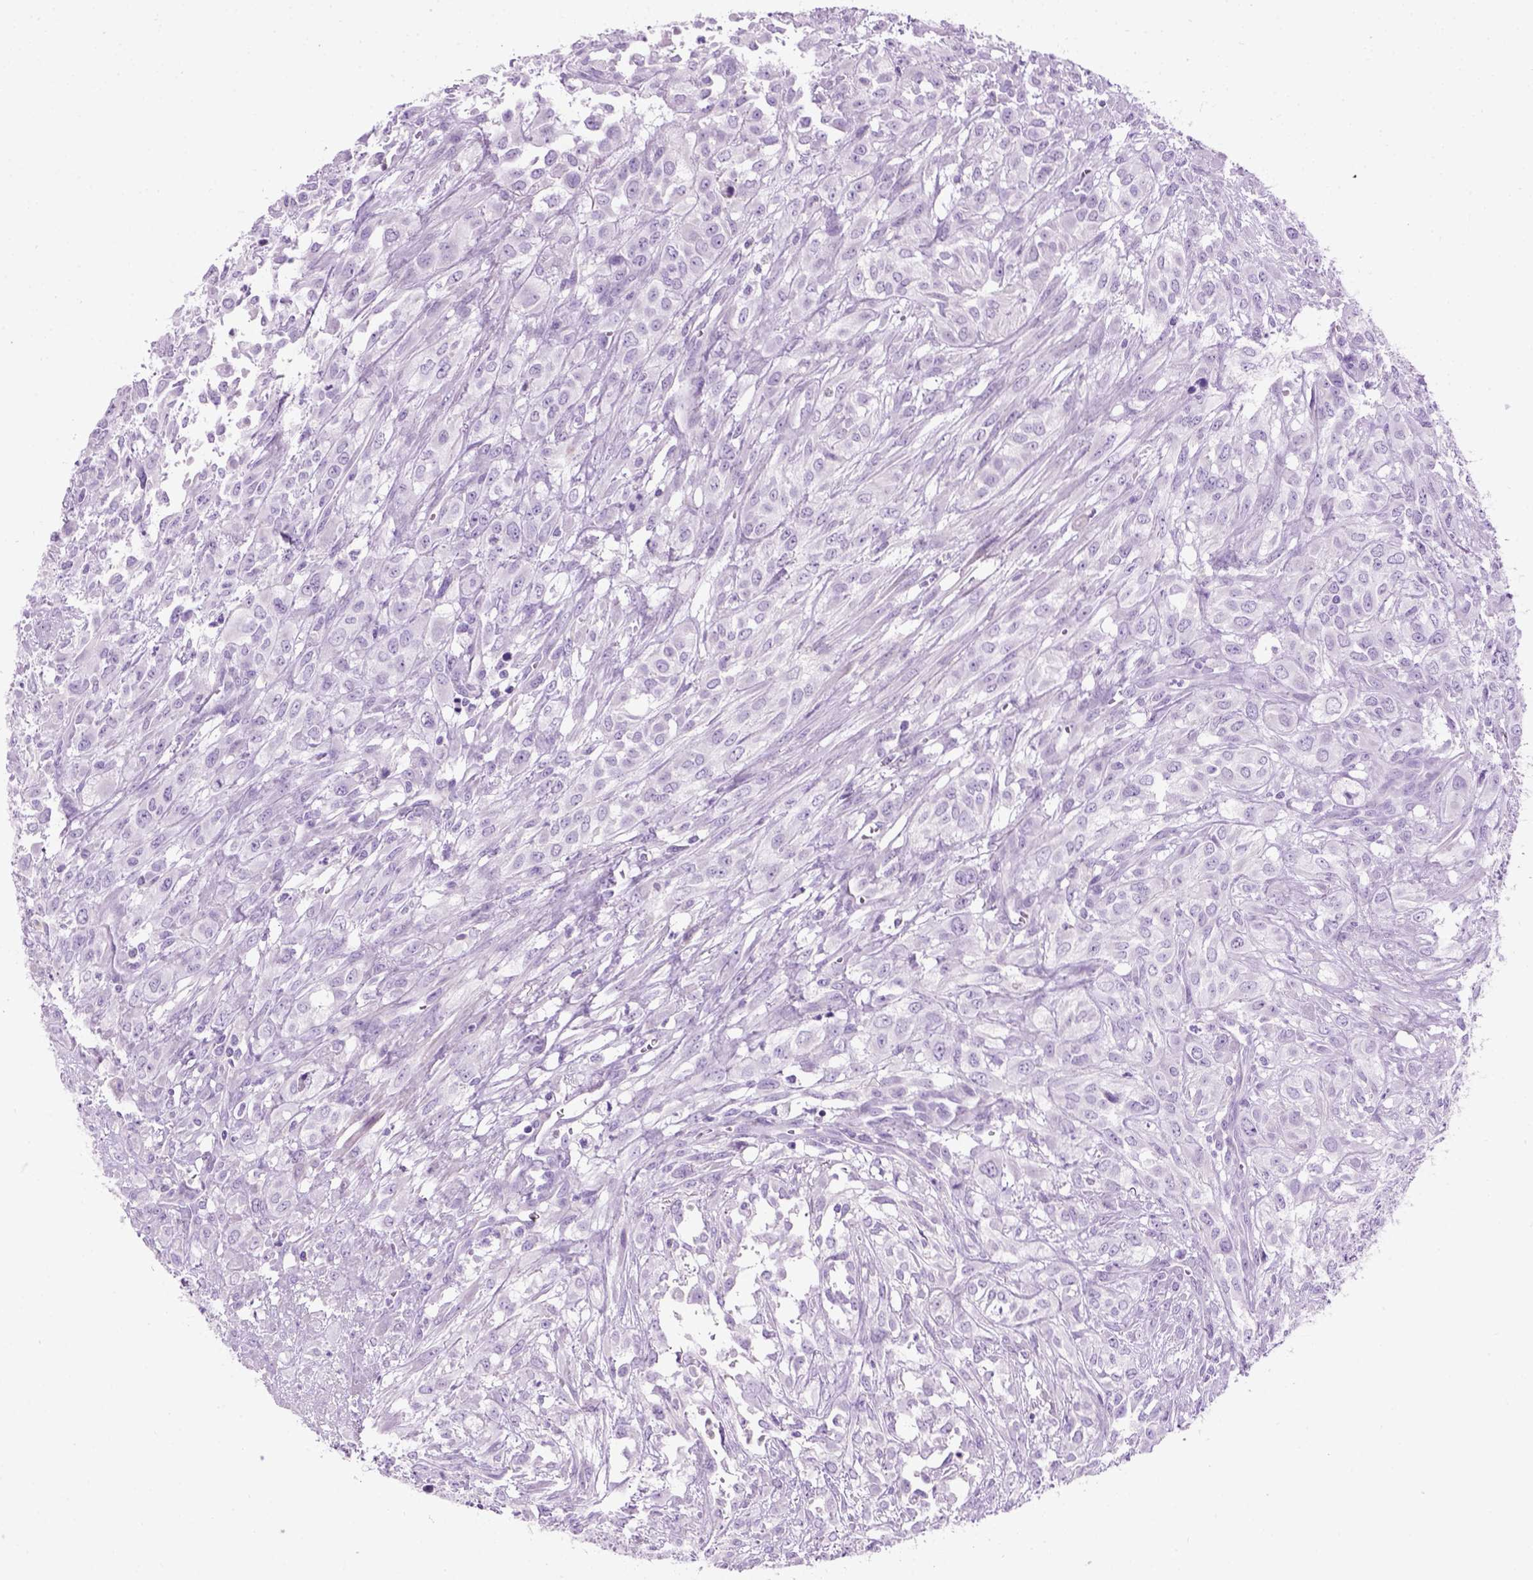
{"staining": {"intensity": "negative", "quantity": "none", "location": "none"}, "tissue": "urothelial cancer", "cell_type": "Tumor cells", "image_type": "cancer", "snomed": [{"axis": "morphology", "description": "Urothelial carcinoma, High grade"}, {"axis": "topography", "description": "Urinary bladder"}], "caption": "DAB (3,3'-diaminobenzidine) immunohistochemical staining of high-grade urothelial carcinoma reveals no significant staining in tumor cells.", "gene": "GABRB2", "patient": {"sex": "male", "age": 67}}